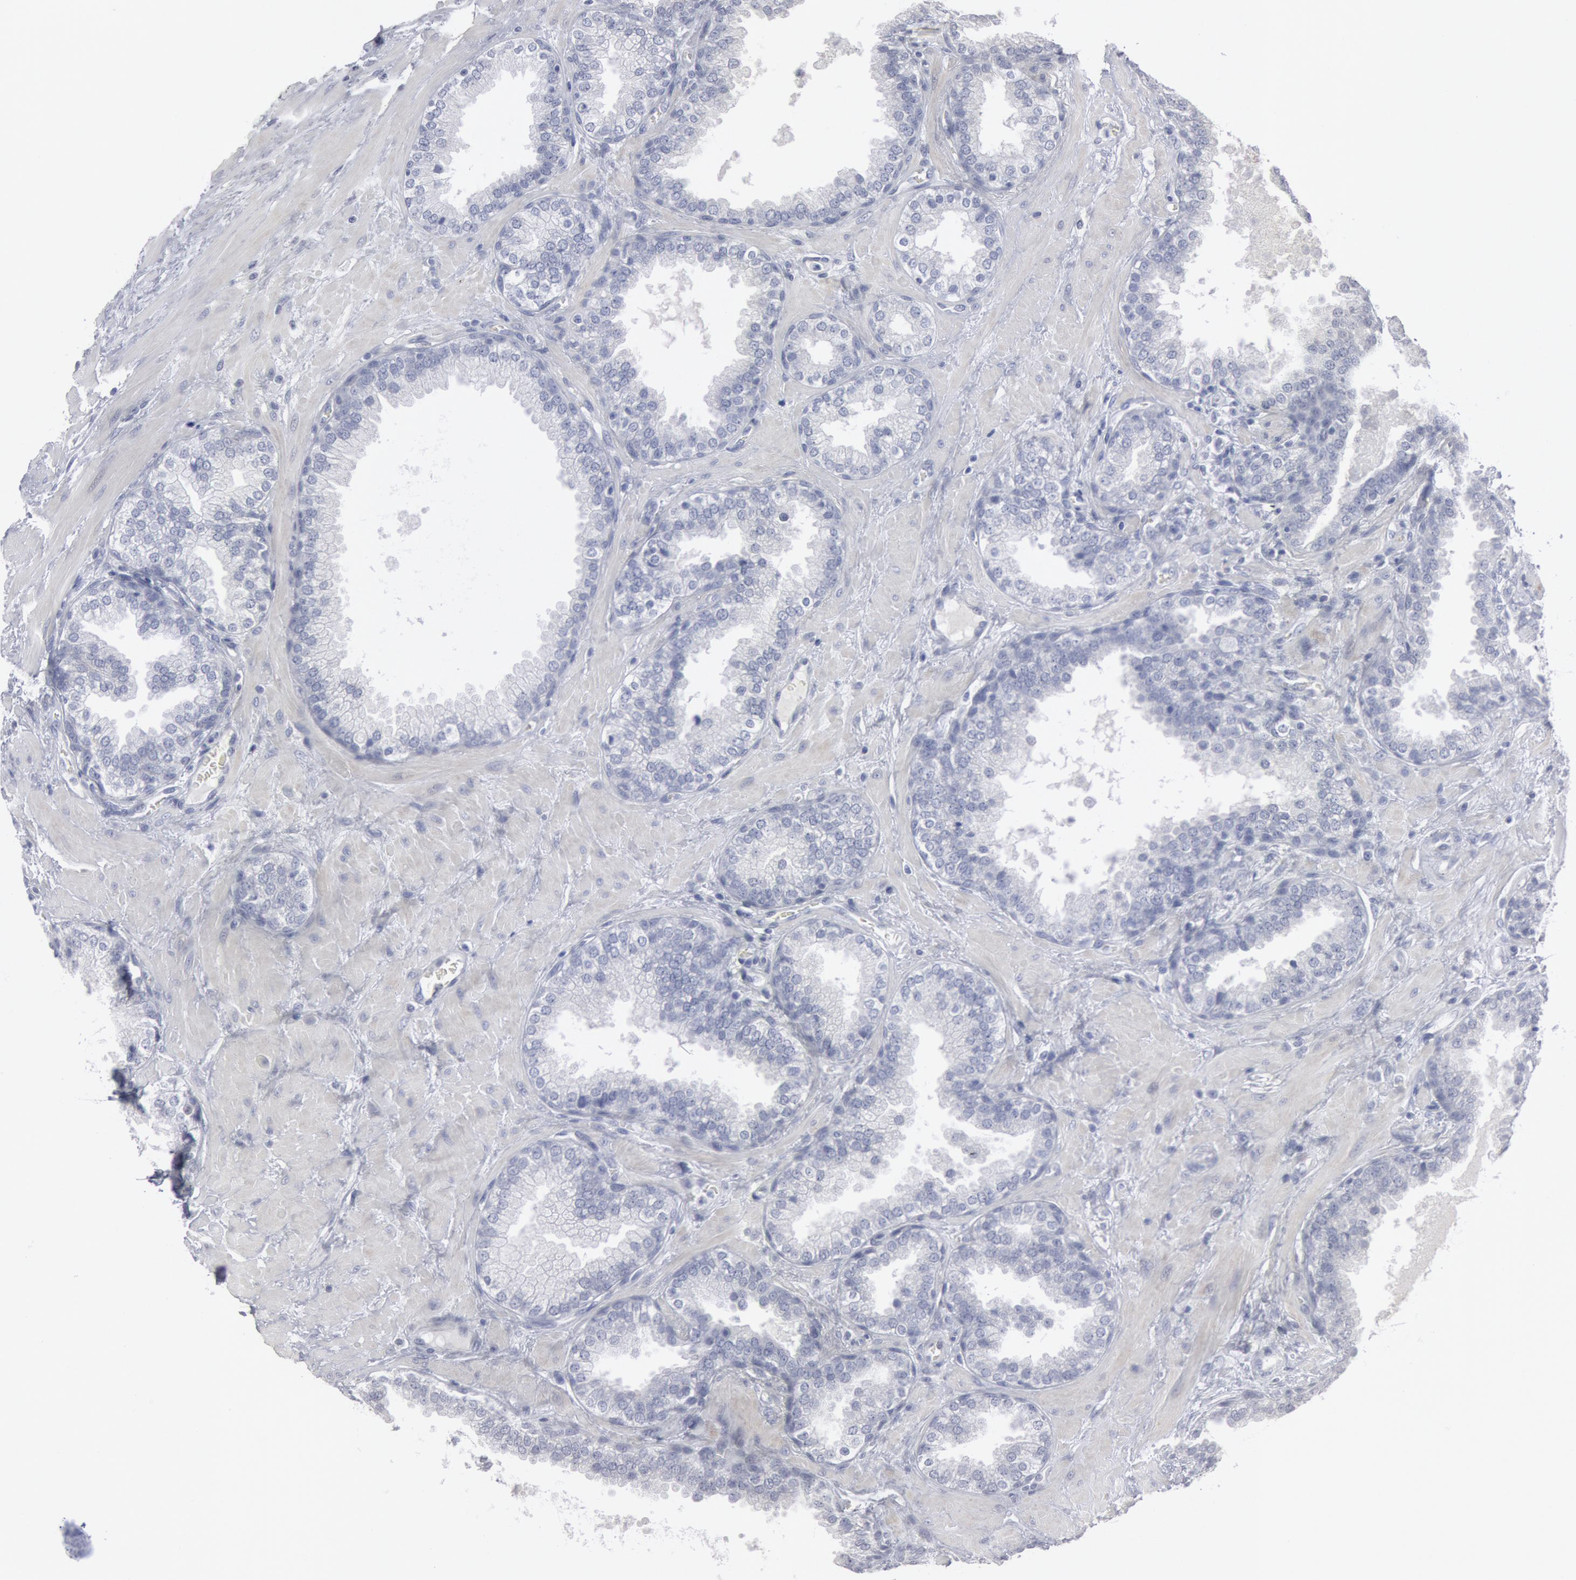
{"staining": {"intensity": "negative", "quantity": "none", "location": "none"}, "tissue": "prostate", "cell_type": "Glandular cells", "image_type": "normal", "snomed": [{"axis": "morphology", "description": "Normal tissue, NOS"}, {"axis": "topography", "description": "Prostate"}], "caption": "Glandular cells show no significant protein positivity in benign prostate.", "gene": "DMC1", "patient": {"sex": "male", "age": 51}}